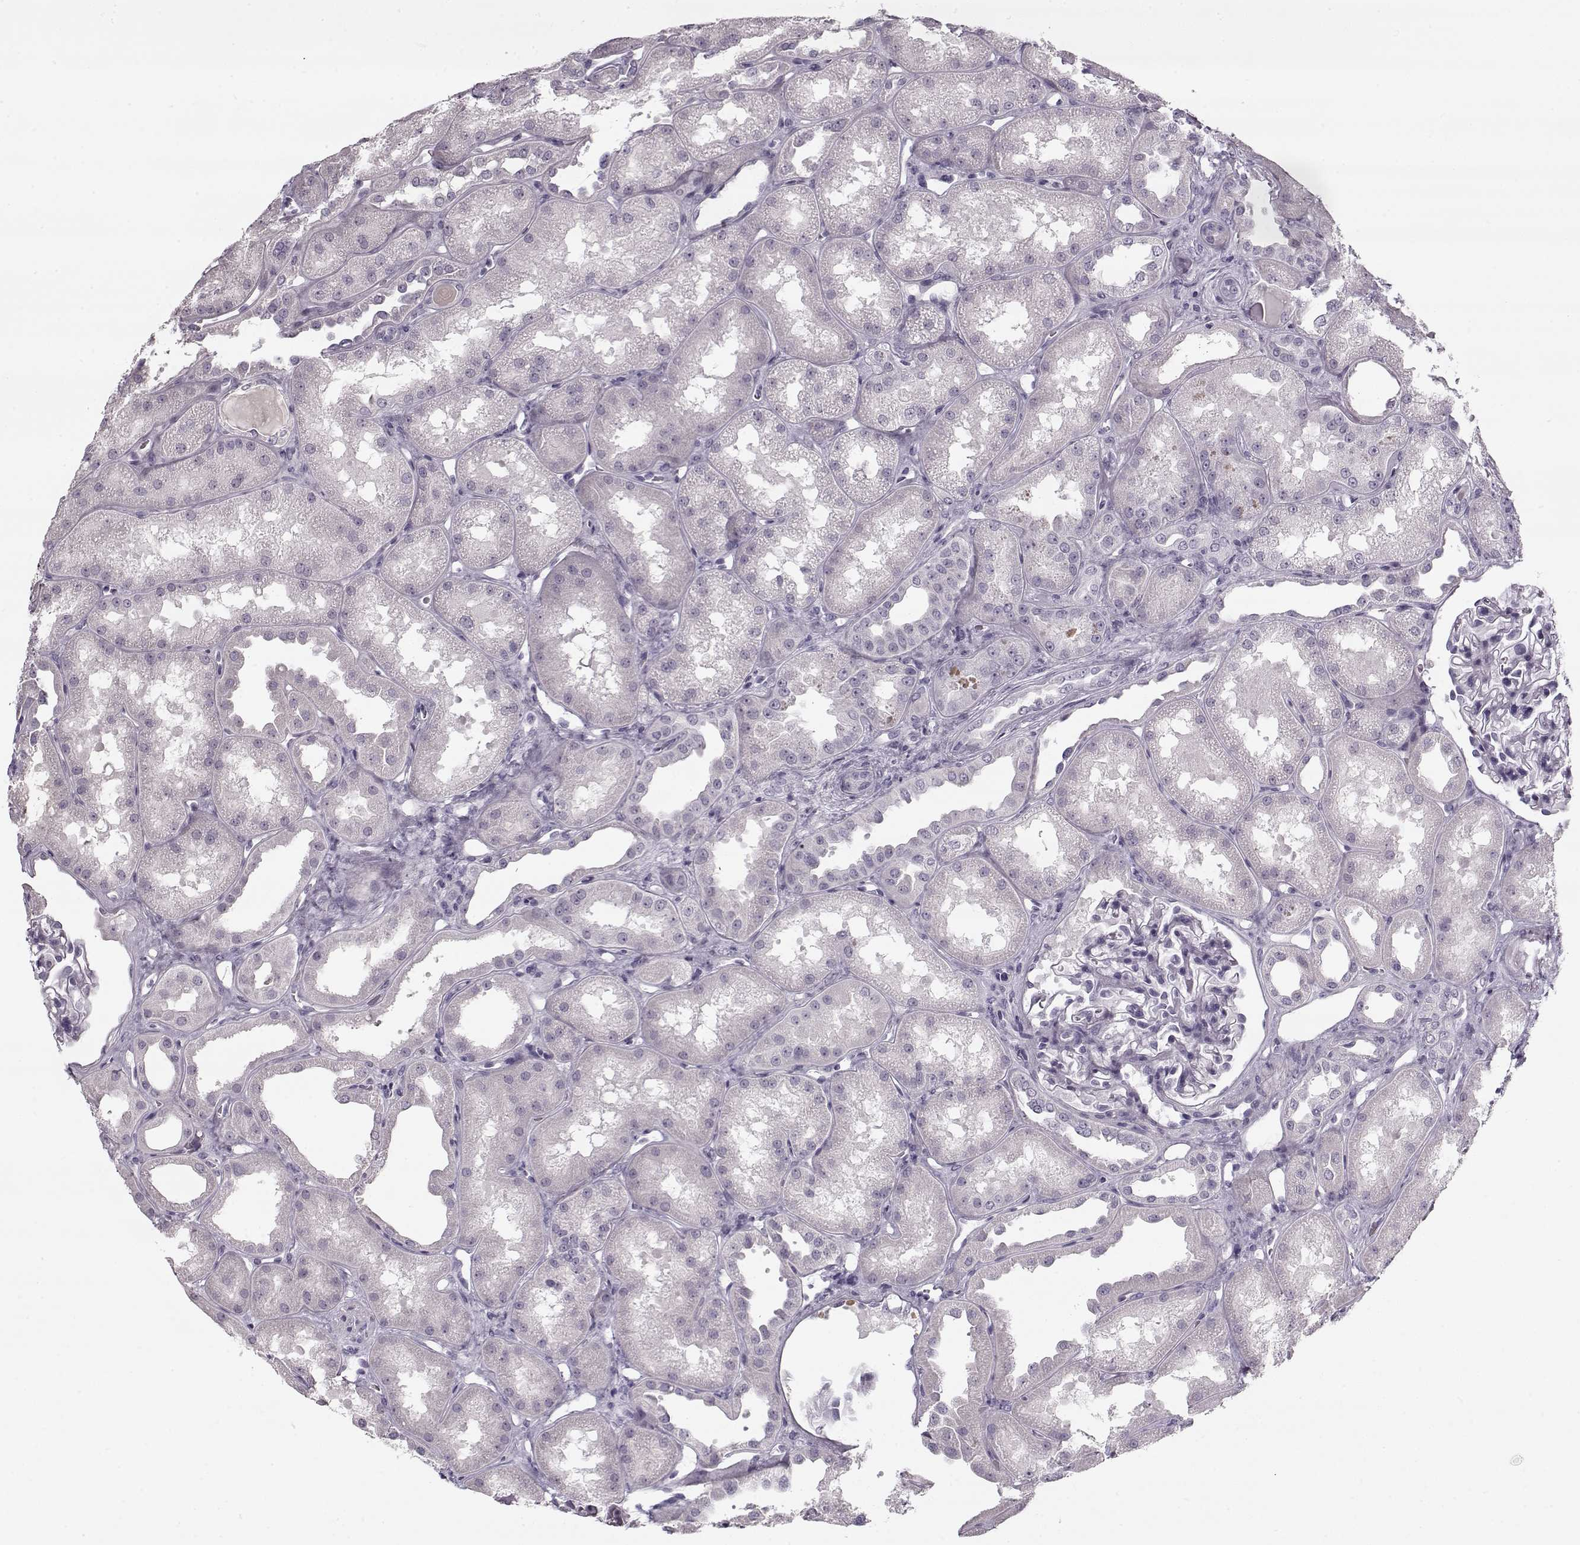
{"staining": {"intensity": "negative", "quantity": "none", "location": "none"}, "tissue": "kidney", "cell_type": "Cells in glomeruli", "image_type": "normal", "snomed": [{"axis": "morphology", "description": "Normal tissue, NOS"}, {"axis": "topography", "description": "Kidney"}], "caption": "Immunohistochemistry histopathology image of benign kidney: kidney stained with DAB (3,3'-diaminobenzidine) shows no significant protein staining in cells in glomeruli.", "gene": "PNMT", "patient": {"sex": "male", "age": 61}}